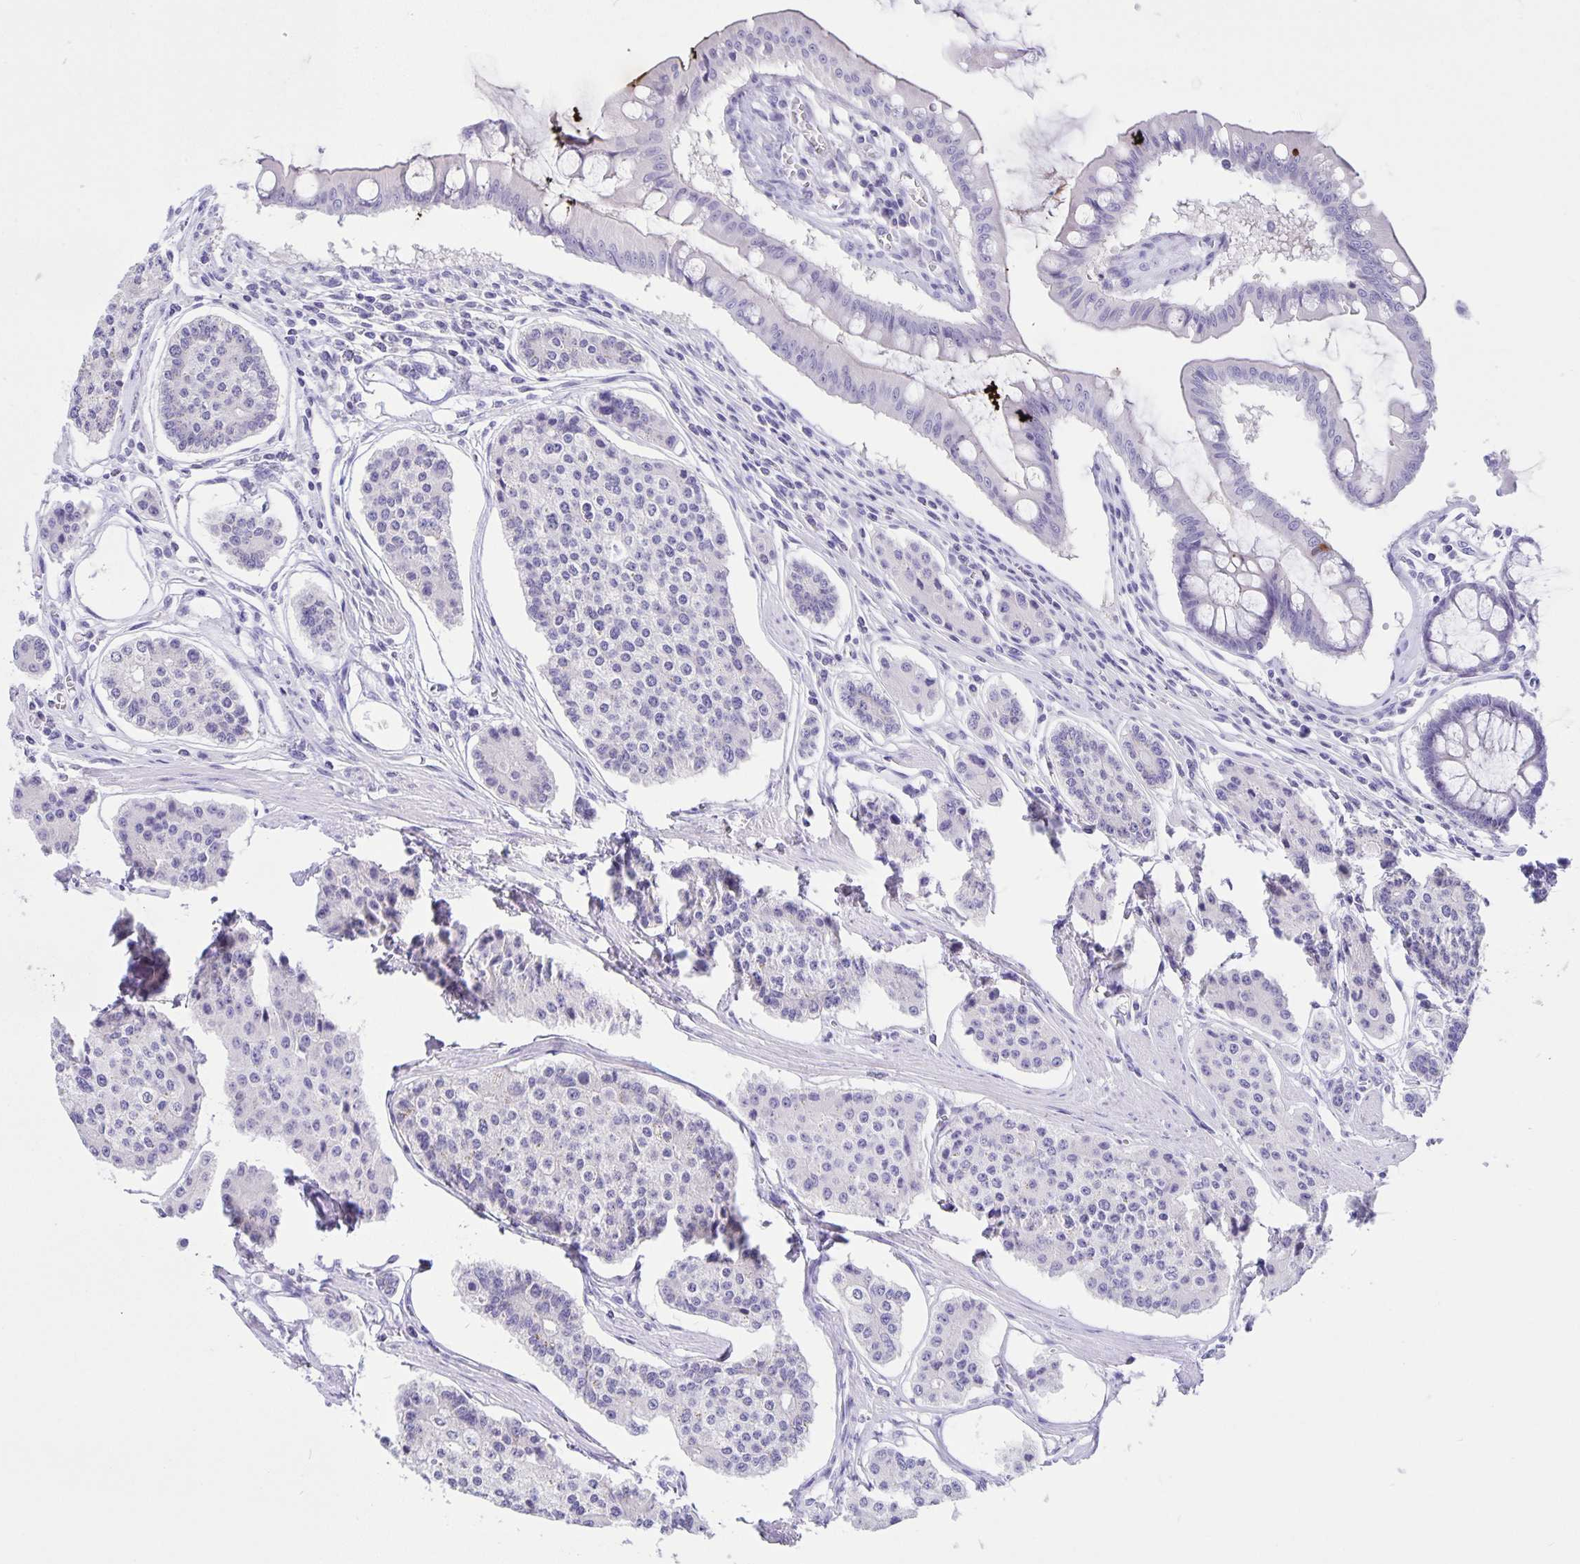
{"staining": {"intensity": "negative", "quantity": "none", "location": "none"}, "tissue": "carcinoid", "cell_type": "Tumor cells", "image_type": "cancer", "snomed": [{"axis": "morphology", "description": "Carcinoid, malignant, NOS"}, {"axis": "topography", "description": "Small intestine"}], "caption": "Immunohistochemistry (IHC) micrograph of human carcinoid (malignant) stained for a protein (brown), which exhibits no expression in tumor cells.", "gene": "ERMN", "patient": {"sex": "female", "age": 65}}